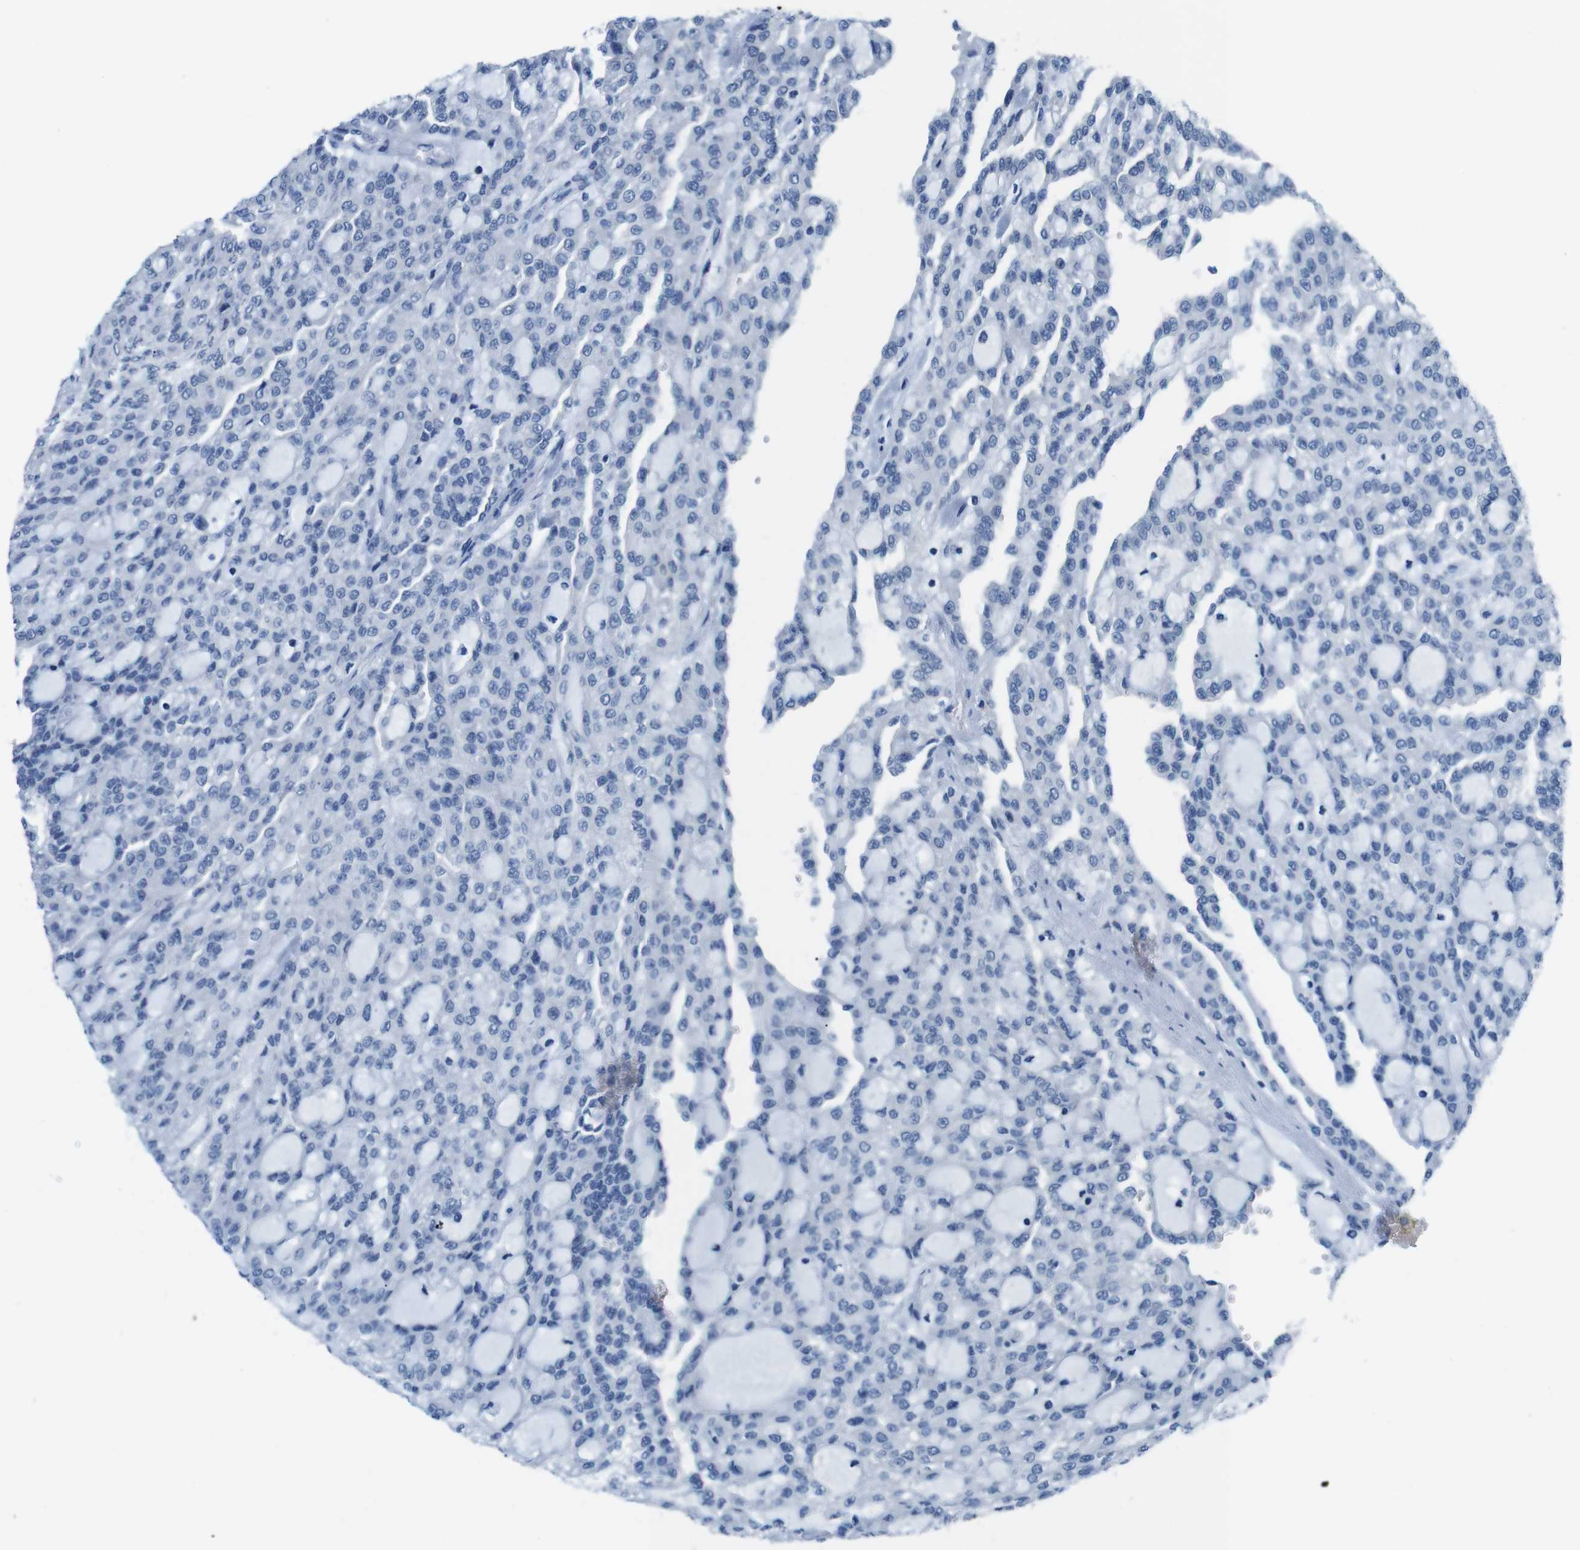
{"staining": {"intensity": "negative", "quantity": "none", "location": "none"}, "tissue": "renal cancer", "cell_type": "Tumor cells", "image_type": "cancer", "snomed": [{"axis": "morphology", "description": "Adenocarcinoma, NOS"}, {"axis": "topography", "description": "Kidney"}], "caption": "The histopathology image reveals no significant expression in tumor cells of renal cancer (adenocarcinoma).", "gene": "GOLGA2", "patient": {"sex": "male", "age": 63}}